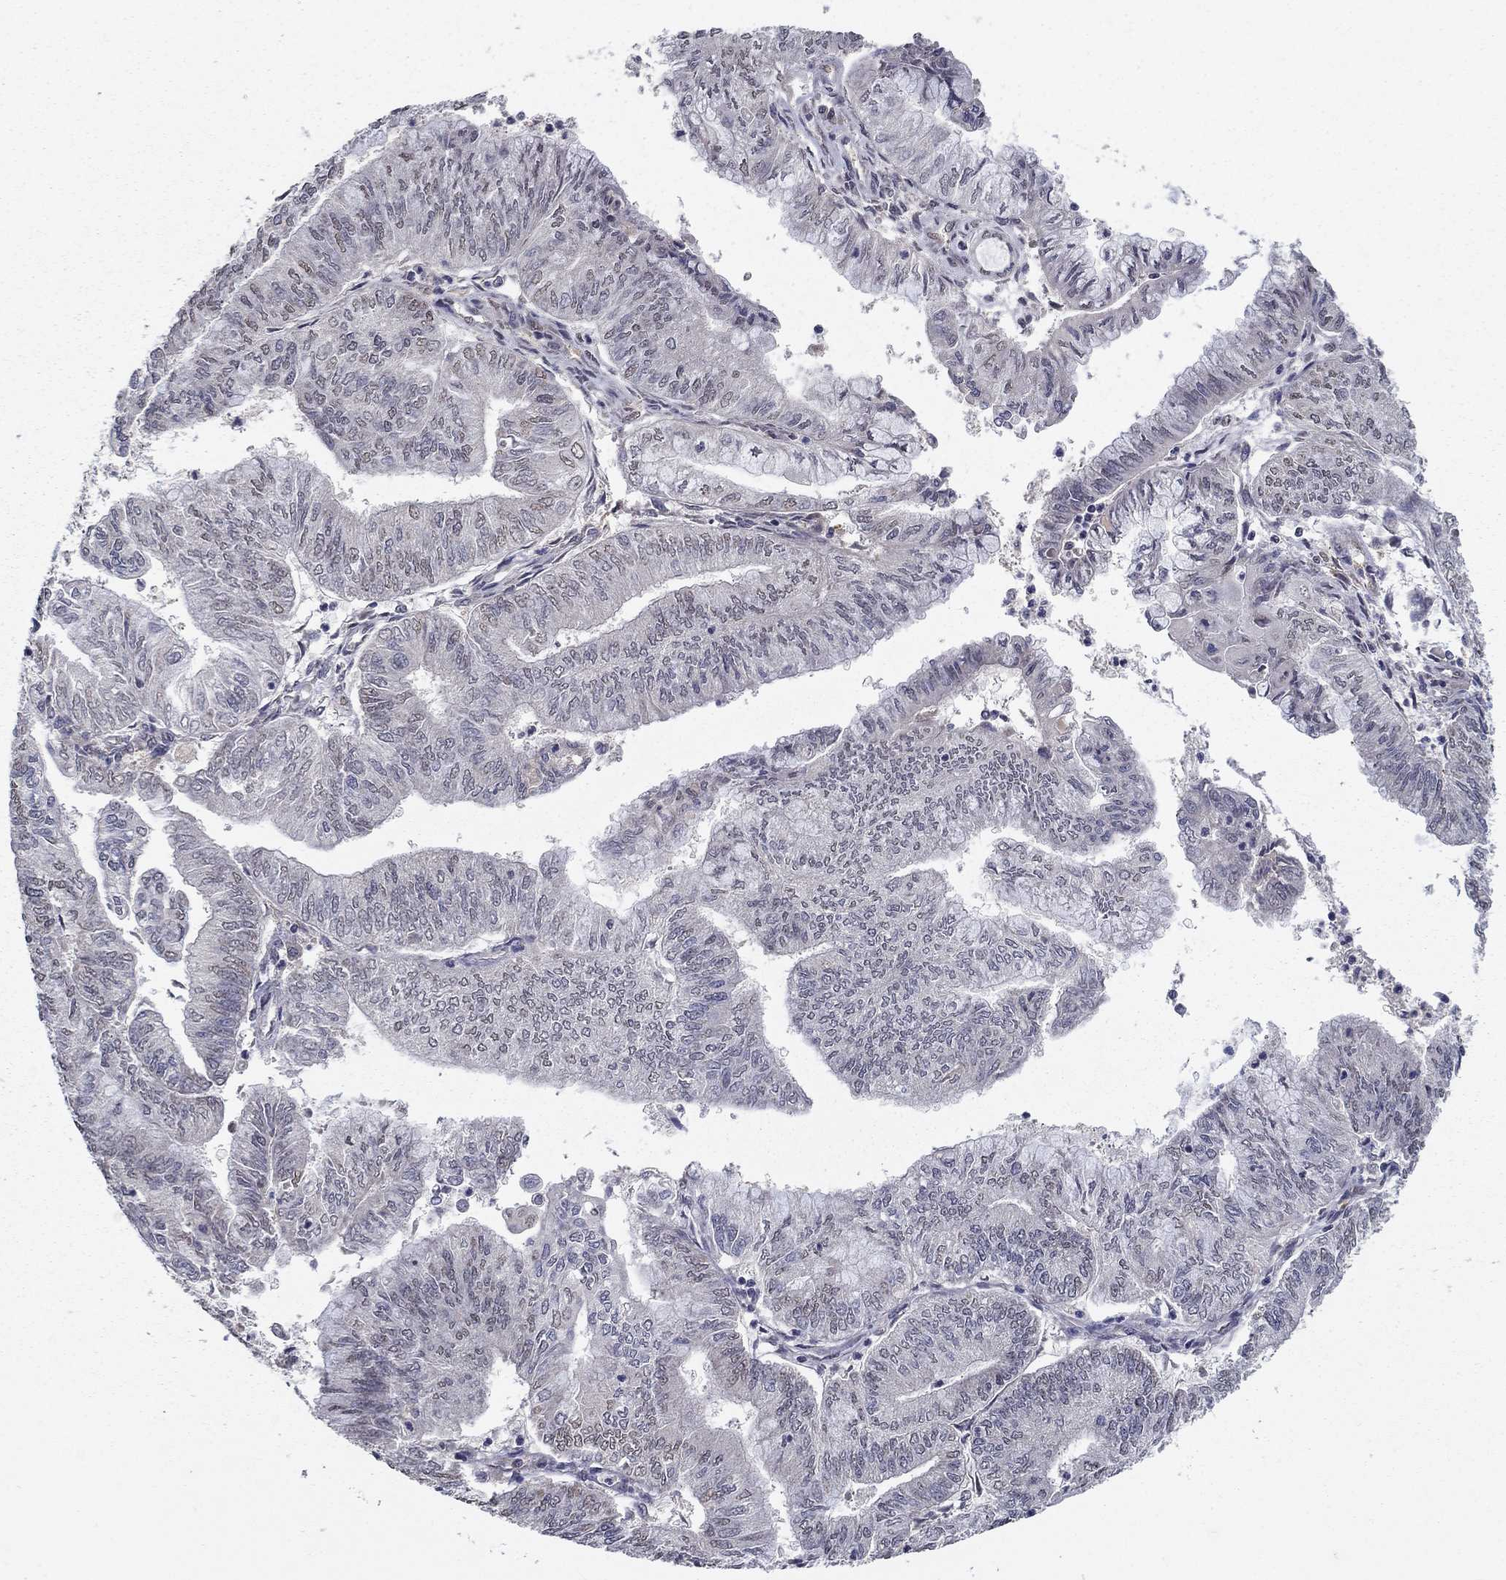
{"staining": {"intensity": "negative", "quantity": "none", "location": "none"}, "tissue": "endometrial cancer", "cell_type": "Tumor cells", "image_type": "cancer", "snomed": [{"axis": "morphology", "description": "Adenocarcinoma, NOS"}, {"axis": "topography", "description": "Endometrium"}], "caption": "This is an immunohistochemistry (IHC) micrograph of endometrial adenocarcinoma. There is no staining in tumor cells.", "gene": "SLC2A13", "patient": {"sex": "female", "age": 59}}